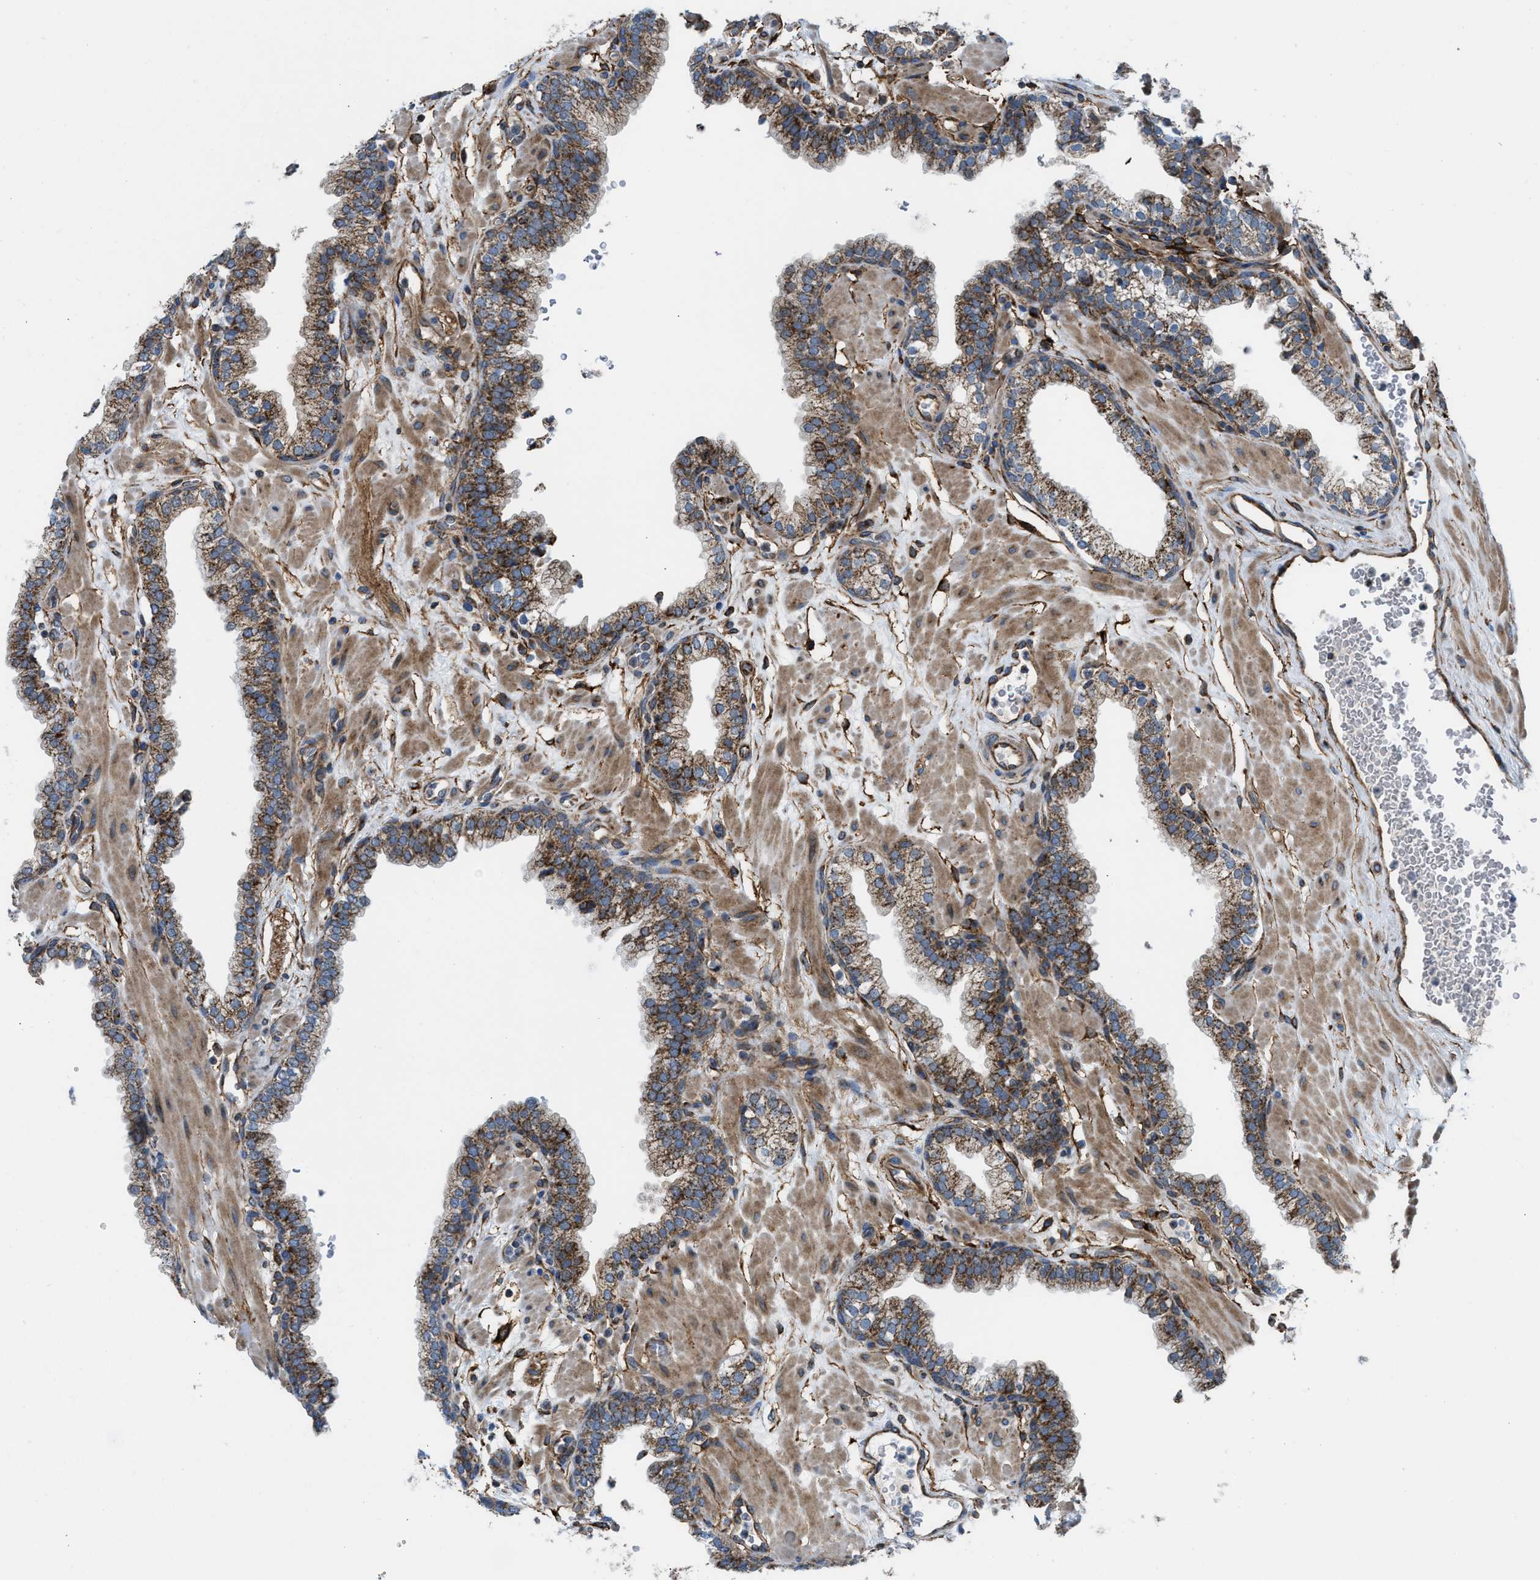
{"staining": {"intensity": "strong", "quantity": ">75%", "location": "cytoplasmic/membranous"}, "tissue": "prostate", "cell_type": "Glandular cells", "image_type": "normal", "snomed": [{"axis": "morphology", "description": "Normal tissue, NOS"}, {"axis": "morphology", "description": "Urothelial carcinoma, Low grade"}, {"axis": "topography", "description": "Urinary bladder"}, {"axis": "topography", "description": "Prostate"}], "caption": "This histopathology image shows normal prostate stained with immunohistochemistry to label a protein in brown. The cytoplasmic/membranous of glandular cells show strong positivity for the protein. Nuclei are counter-stained blue.", "gene": "SLC10A3", "patient": {"sex": "male", "age": 60}}